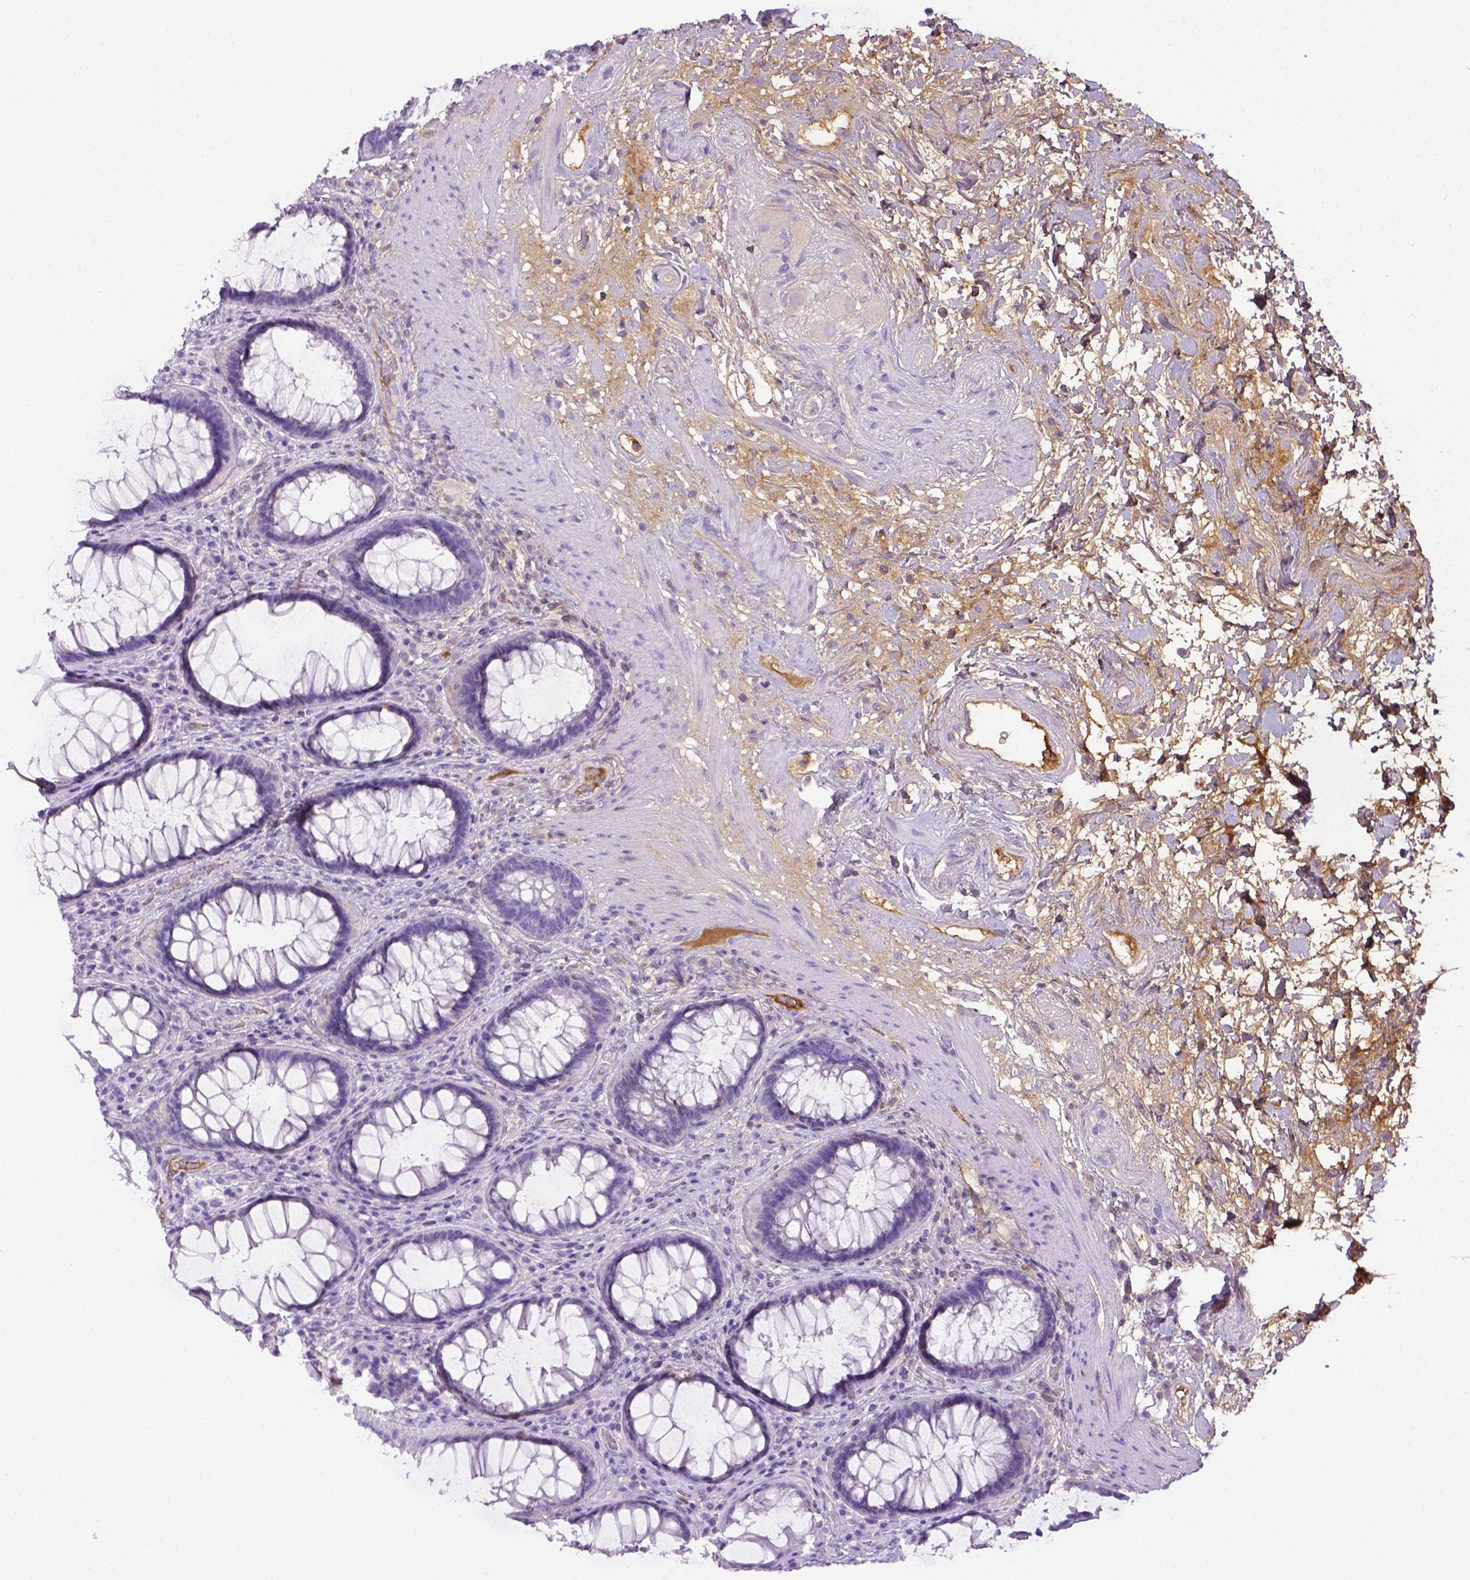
{"staining": {"intensity": "negative", "quantity": "none", "location": "none"}, "tissue": "rectum", "cell_type": "Glandular cells", "image_type": "normal", "snomed": [{"axis": "morphology", "description": "Normal tissue, NOS"}, {"axis": "topography", "description": "Rectum"}], "caption": "DAB (3,3'-diaminobenzidine) immunohistochemical staining of normal human rectum reveals no significant expression in glandular cells. (Immunohistochemistry (ihc), brightfield microscopy, high magnification).", "gene": "ITIH4", "patient": {"sex": "male", "age": 72}}